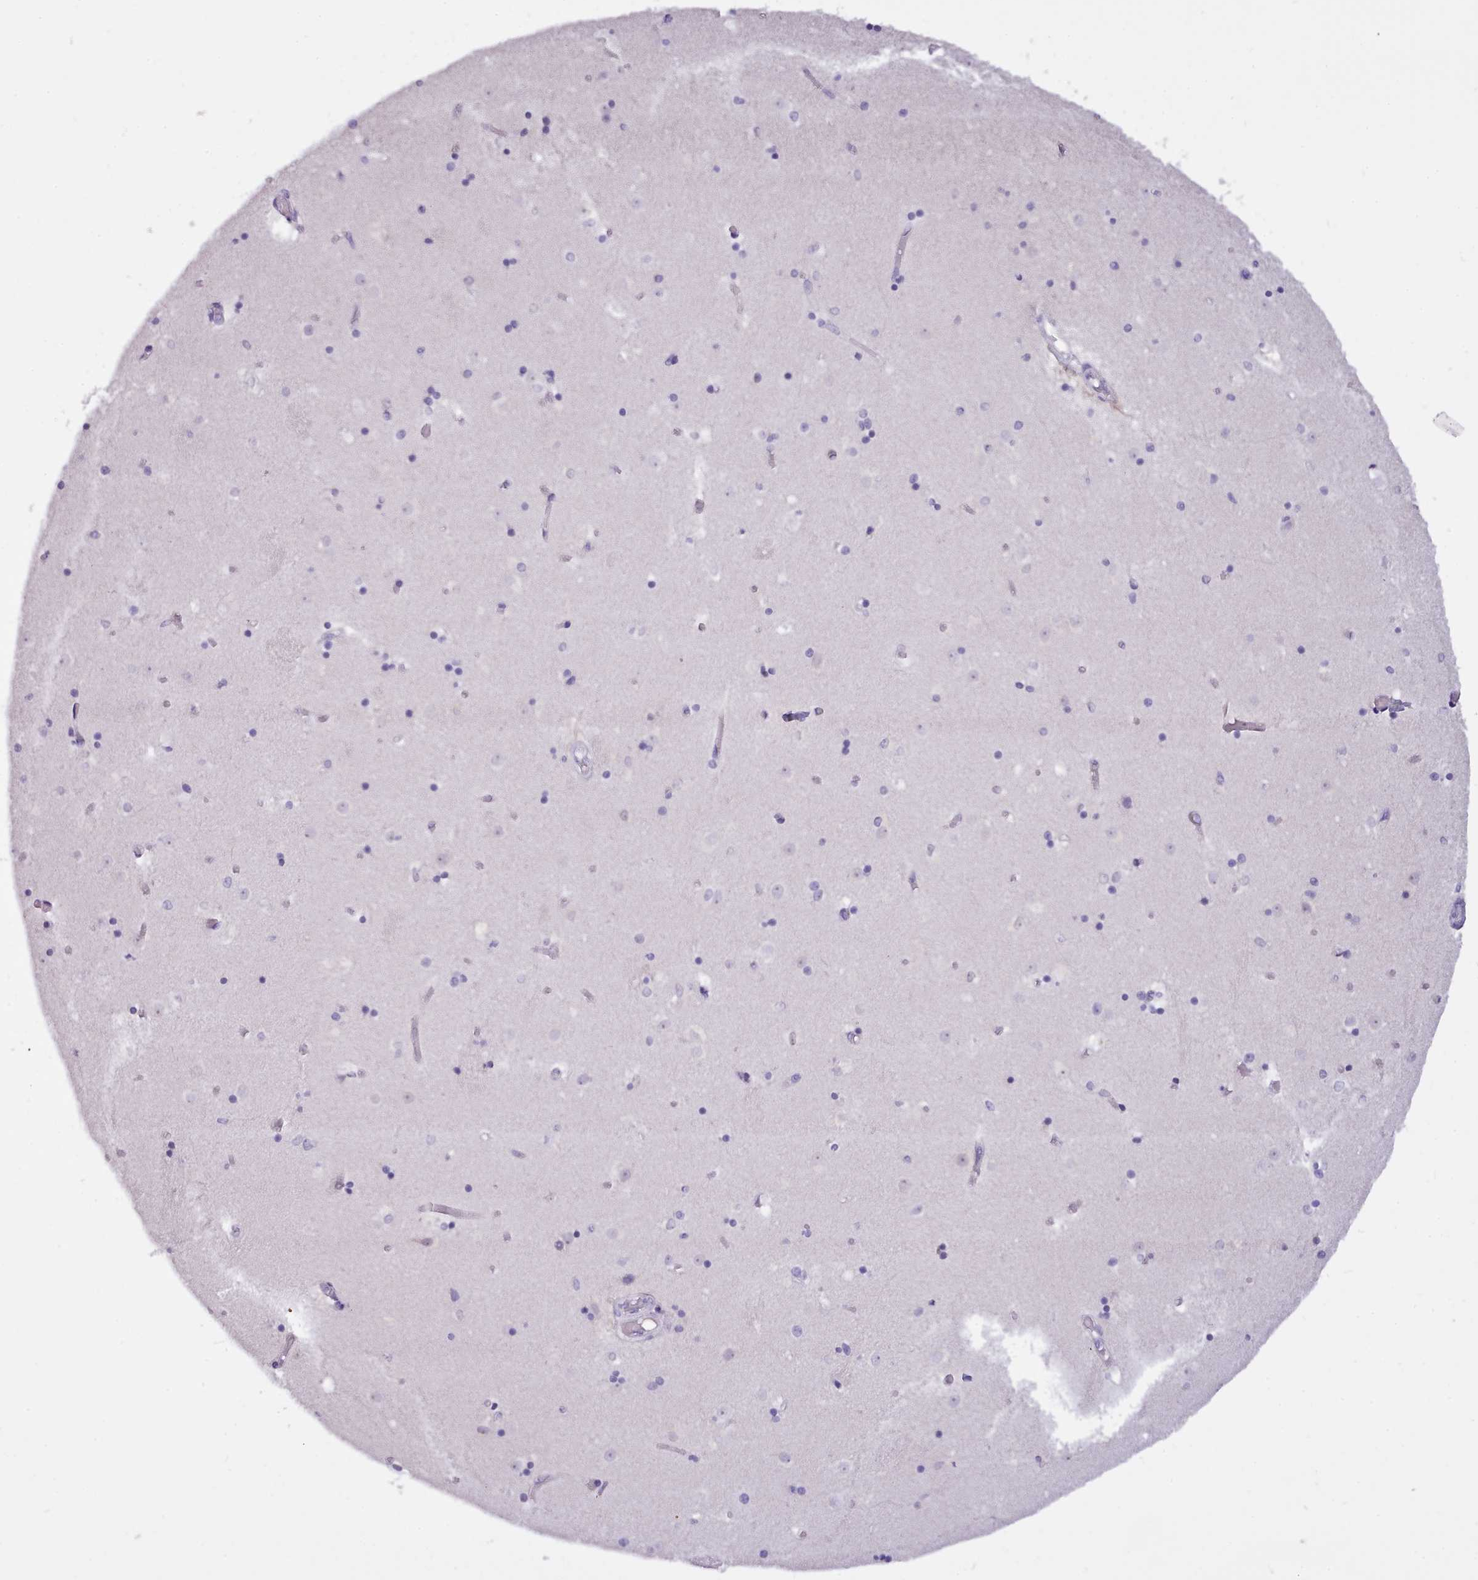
{"staining": {"intensity": "negative", "quantity": "none", "location": "none"}, "tissue": "caudate", "cell_type": "Glial cells", "image_type": "normal", "snomed": [{"axis": "morphology", "description": "Normal tissue, NOS"}, {"axis": "topography", "description": "Lateral ventricle wall"}], "caption": "This is an immunohistochemistry (IHC) histopathology image of benign human caudate. There is no positivity in glial cells.", "gene": "CYP2A13", "patient": {"sex": "female", "age": 52}}